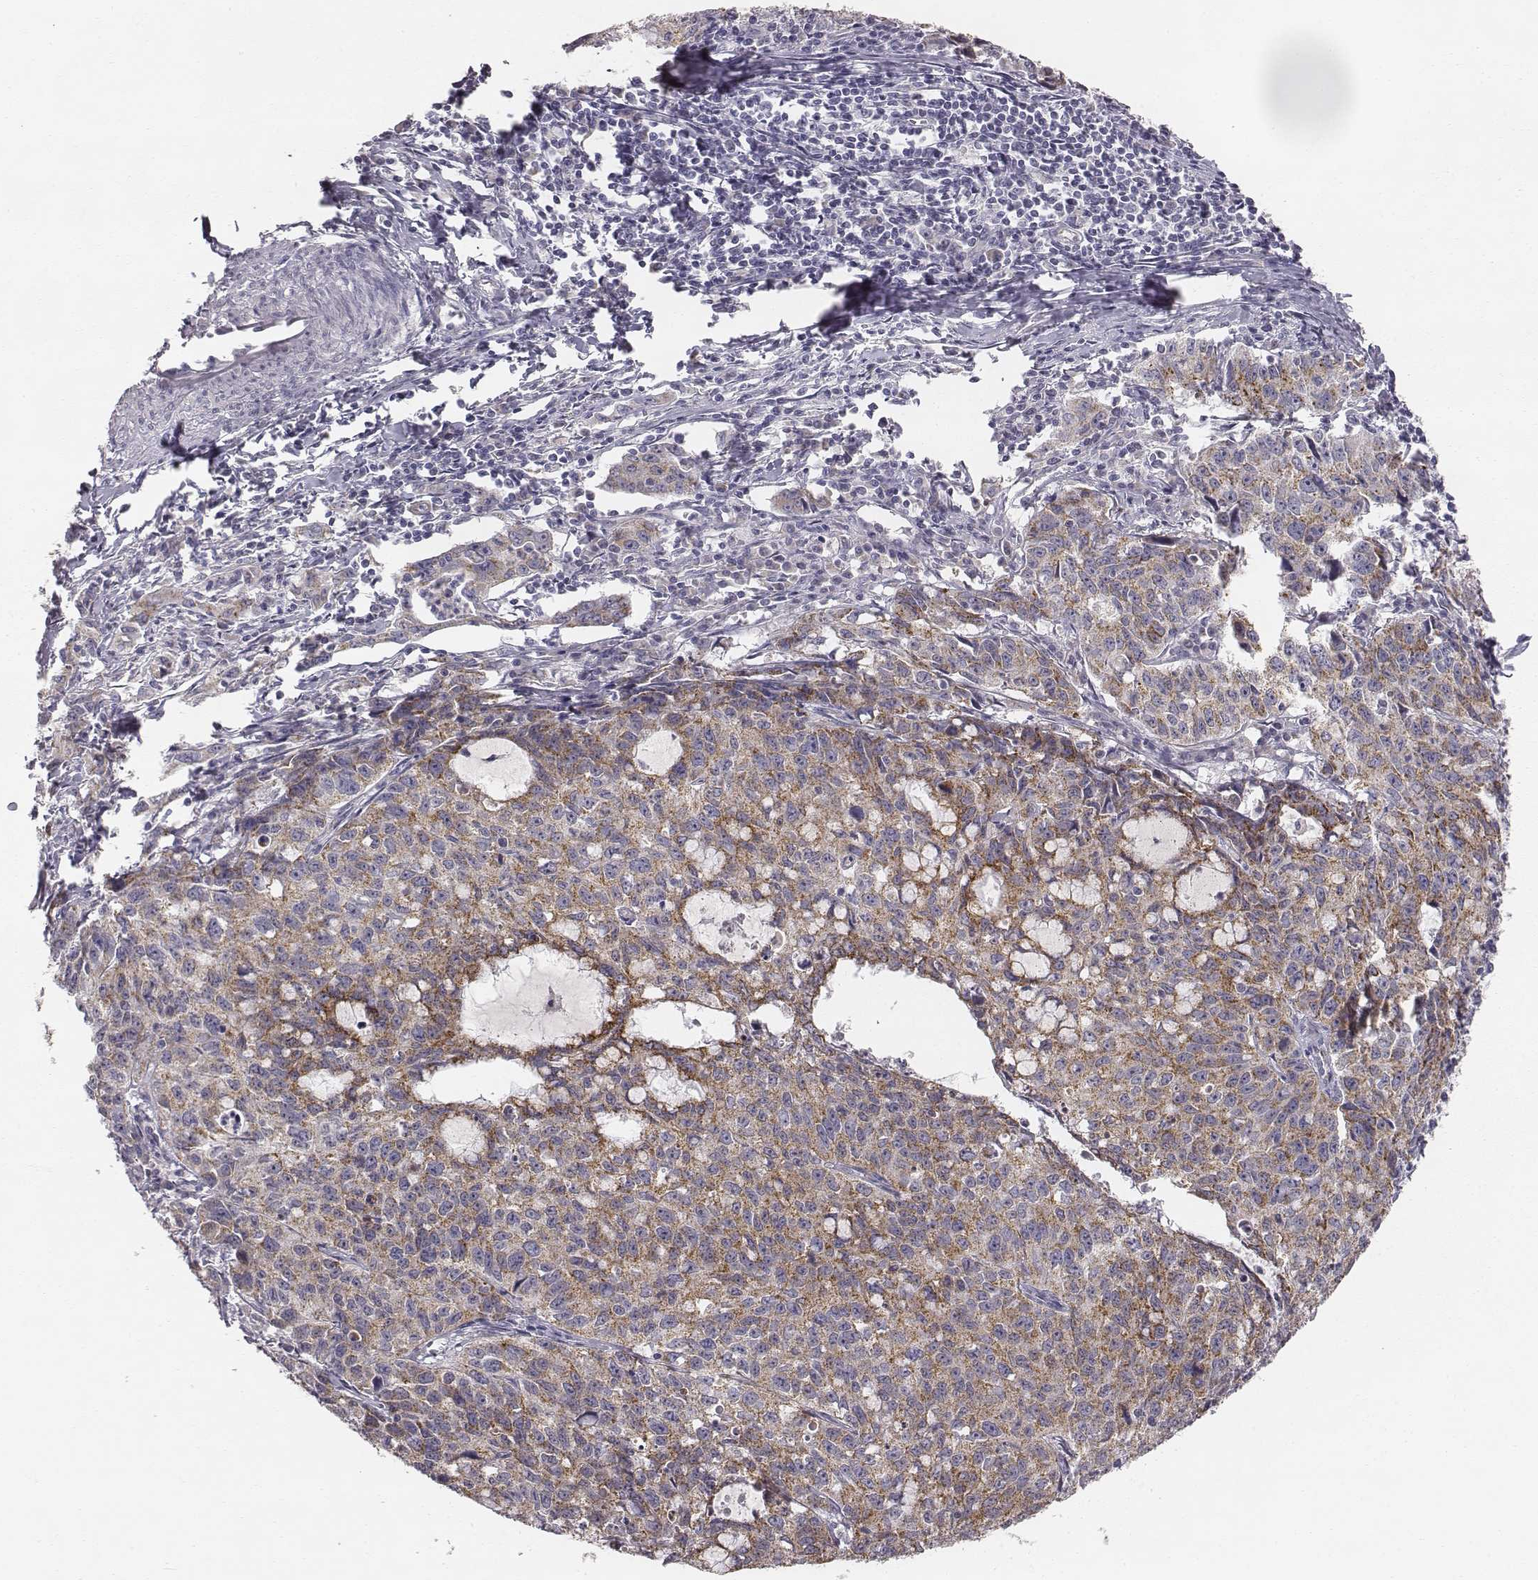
{"staining": {"intensity": "moderate", "quantity": ">75%", "location": "cytoplasmic/membranous"}, "tissue": "cervical cancer", "cell_type": "Tumor cells", "image_type": "cancer", "snomed": [{"axis": "morphology", "description": "Squamous cell carcinoma, NOS"}, {"axis": "topography", "description": "Cervix"}], "caption": "This image exhibits IHC staining of cervical squamous cell carcinoma, with medium moderate cytoplasmic/membranous positivity in about >75% of tumor cells.", "gene": "ABCD3", "patient": {"sex": "female", "age": 28}}